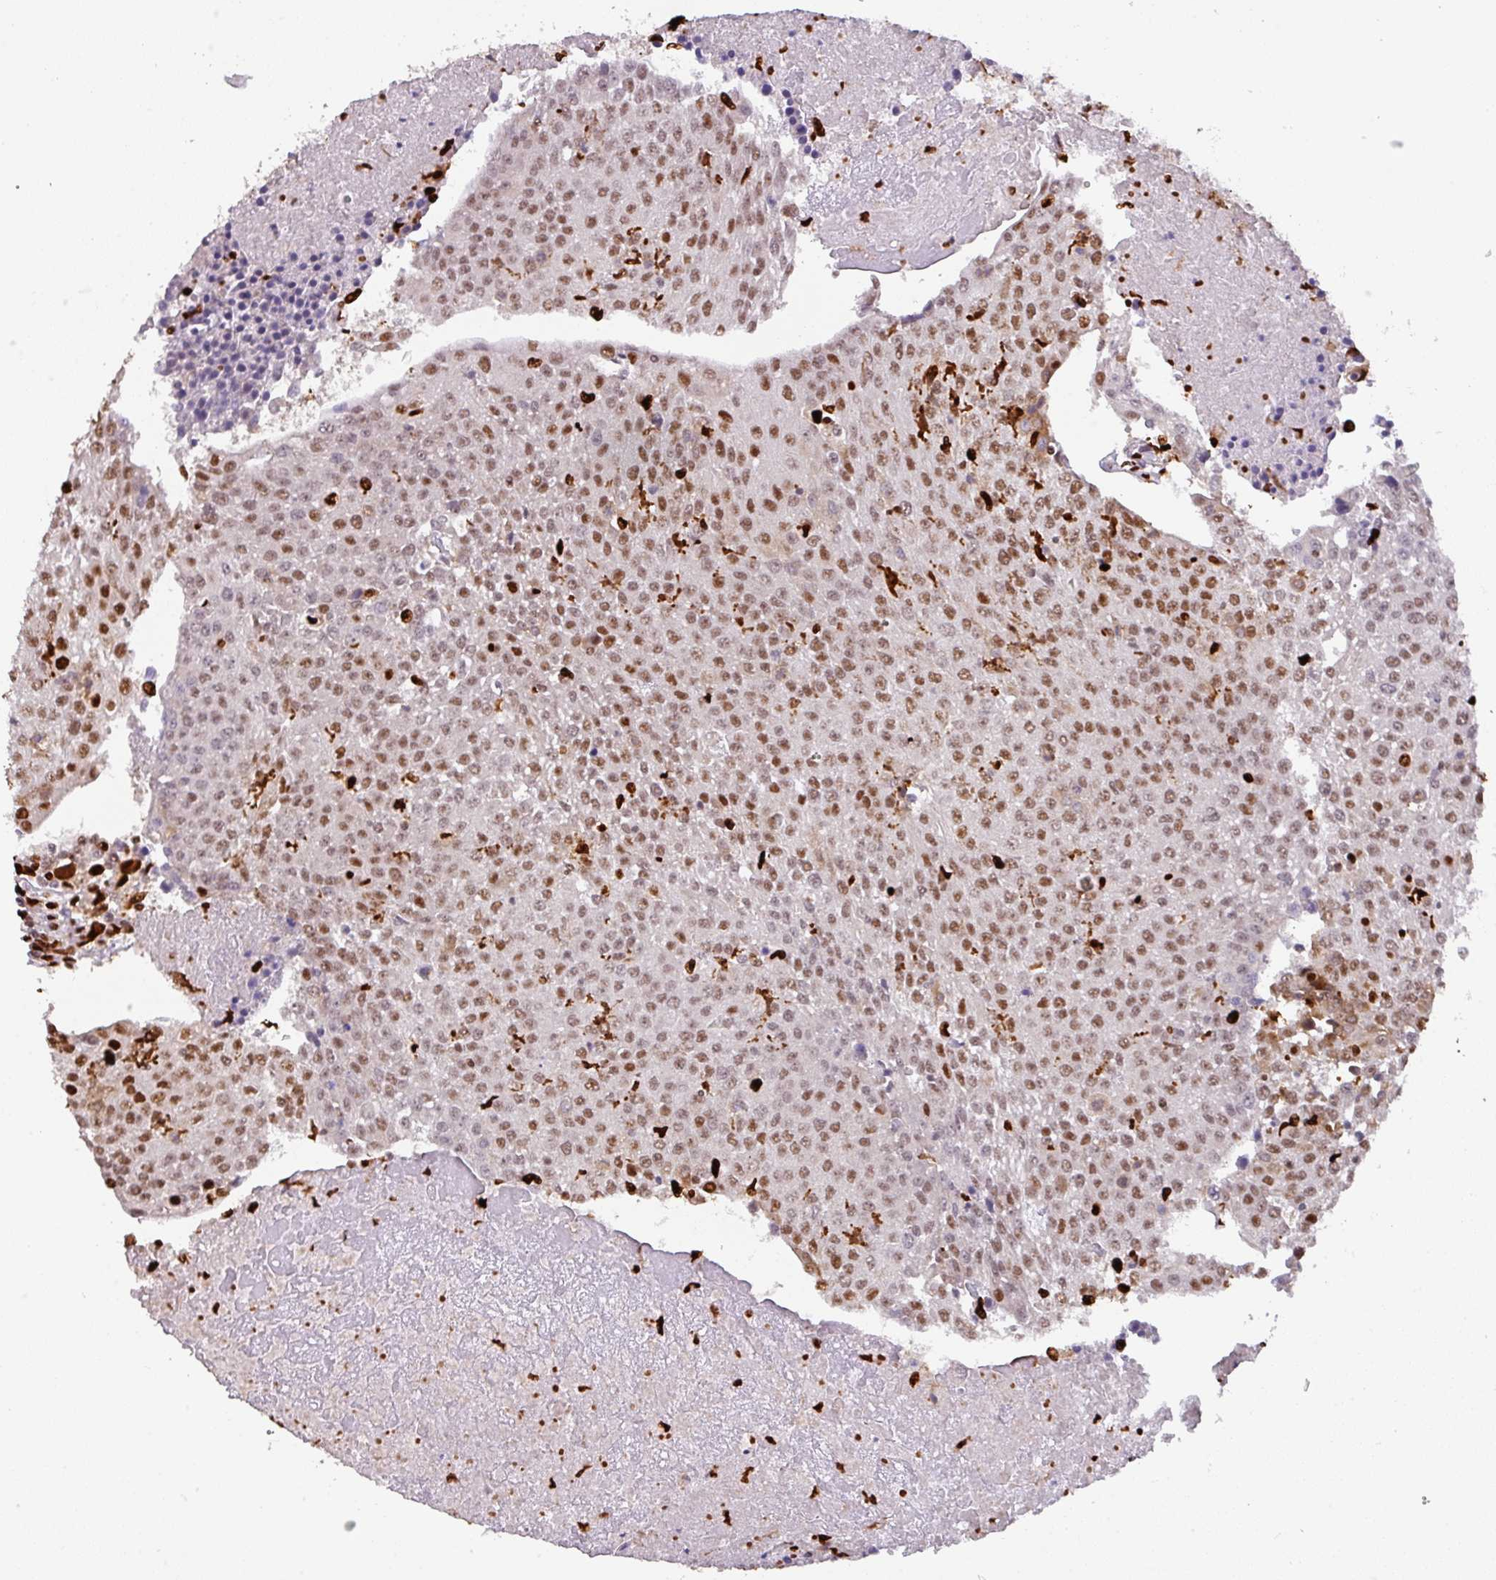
{"staining": {"intensity": "moderate", "quantity": ">75%", "location": "nuclear"}, "tissue": "urothelial cancer", "cell_type": "Tumor cells", "image_type": "cancer", "snomed": [{"axis": "morphology", "description": "Urothelial carcinoma, High grade"}, {"axis": "topography", "description": "Urinary bladder"}], "caption": "Urothelial cancer stained with DAB (3,3'-diaminobenzidine) IHC exhibits medium levels of moderate nuclear expression in approximately >75% of tumor cells.", "gene": "SAMHD1", "patient": {"sex": "female", "age": 85}}